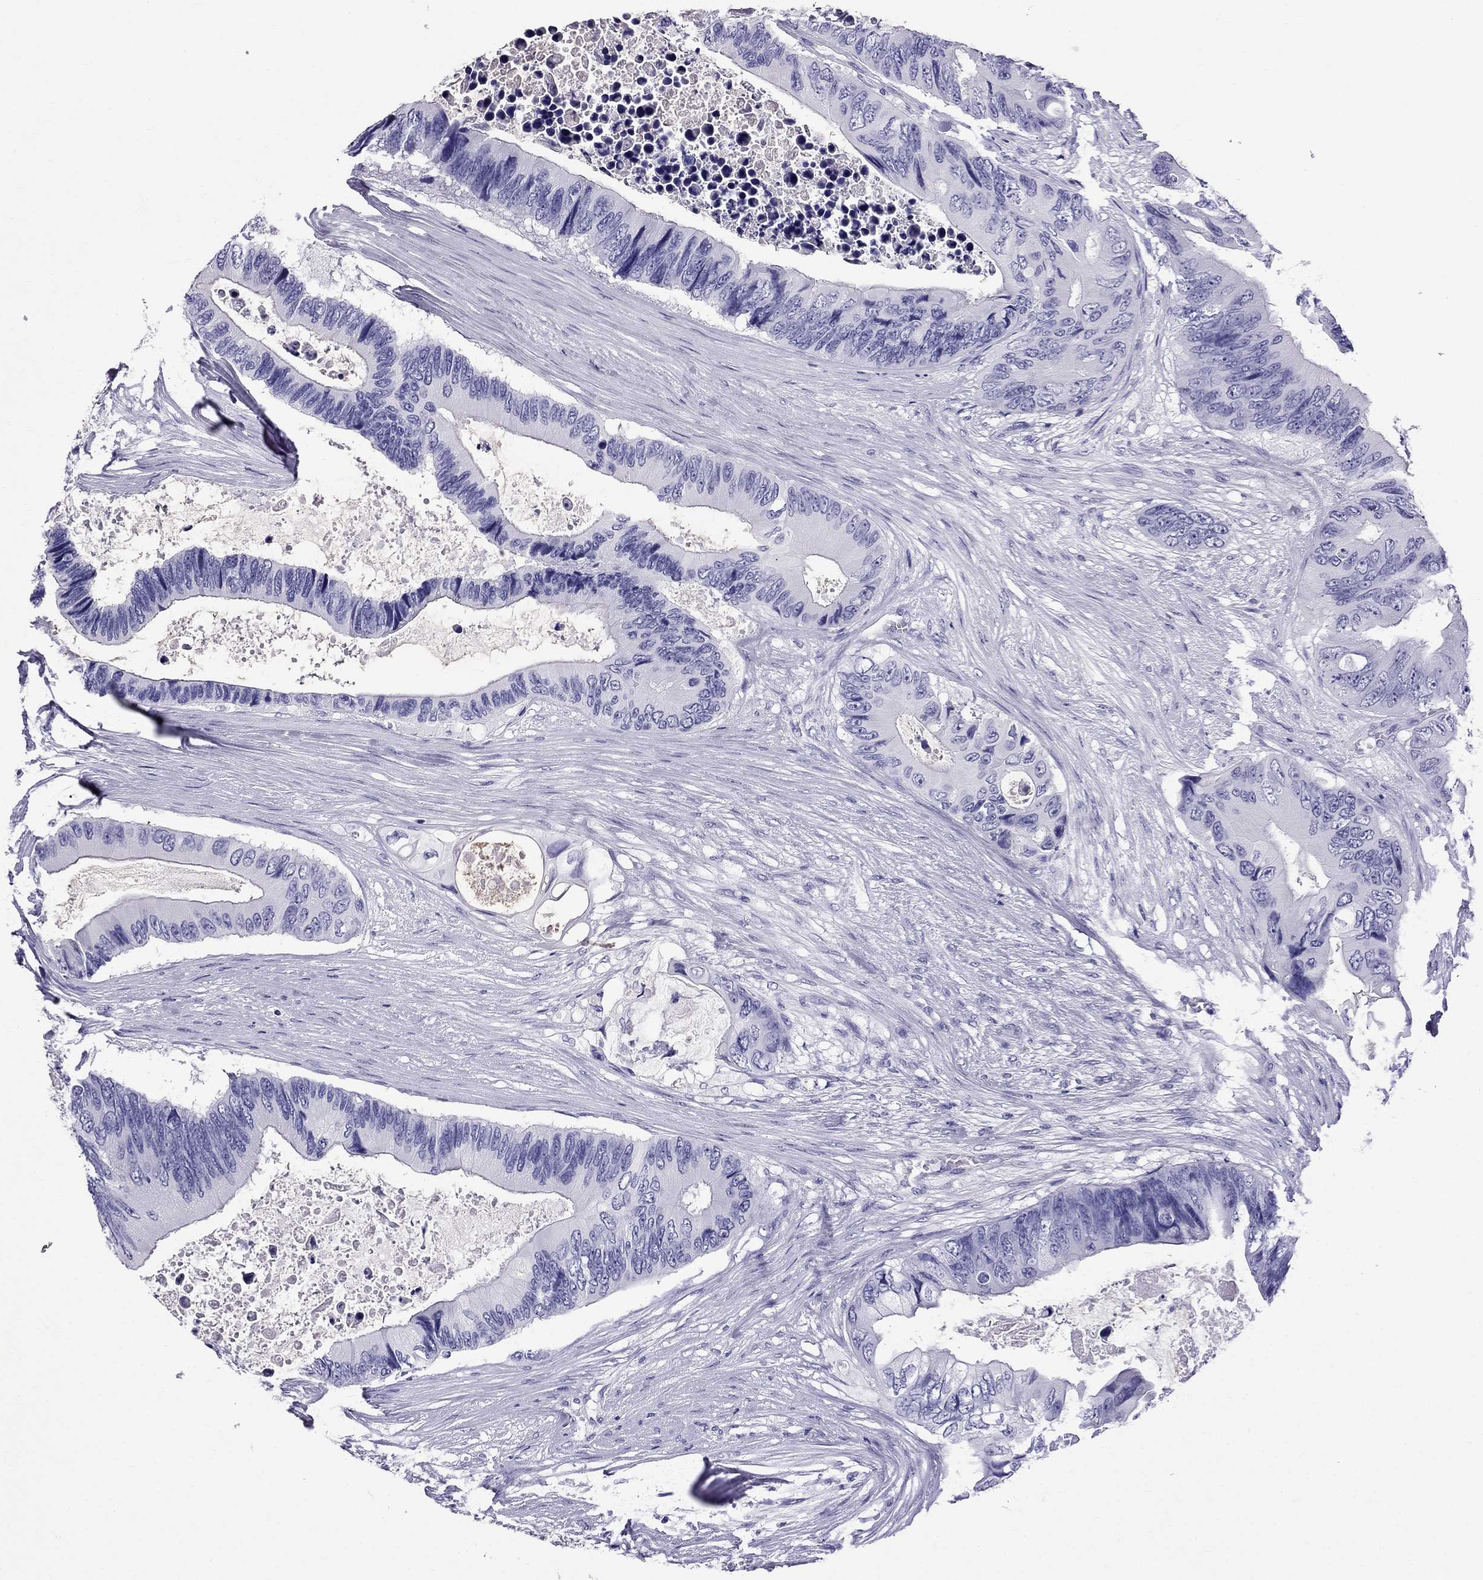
{"staining": {"intensity": "negative", "quantity": "none", "location": "none"}, "tissue": "colorectal cancer", "cell_type": "Tumor cells", "image_type": "cancer", "snomed": [{"axis": "morphology", "description": "Adenocarcinoma, NOS"}, {"axis": "topography", "description": "Rectum"}], "caption": "Colorectal cancer was stained to show a protein in brown. There is no significant positivity in tumor cells.", "gene": "SCART1", "patient": {"sex": "male", "age": 63}}